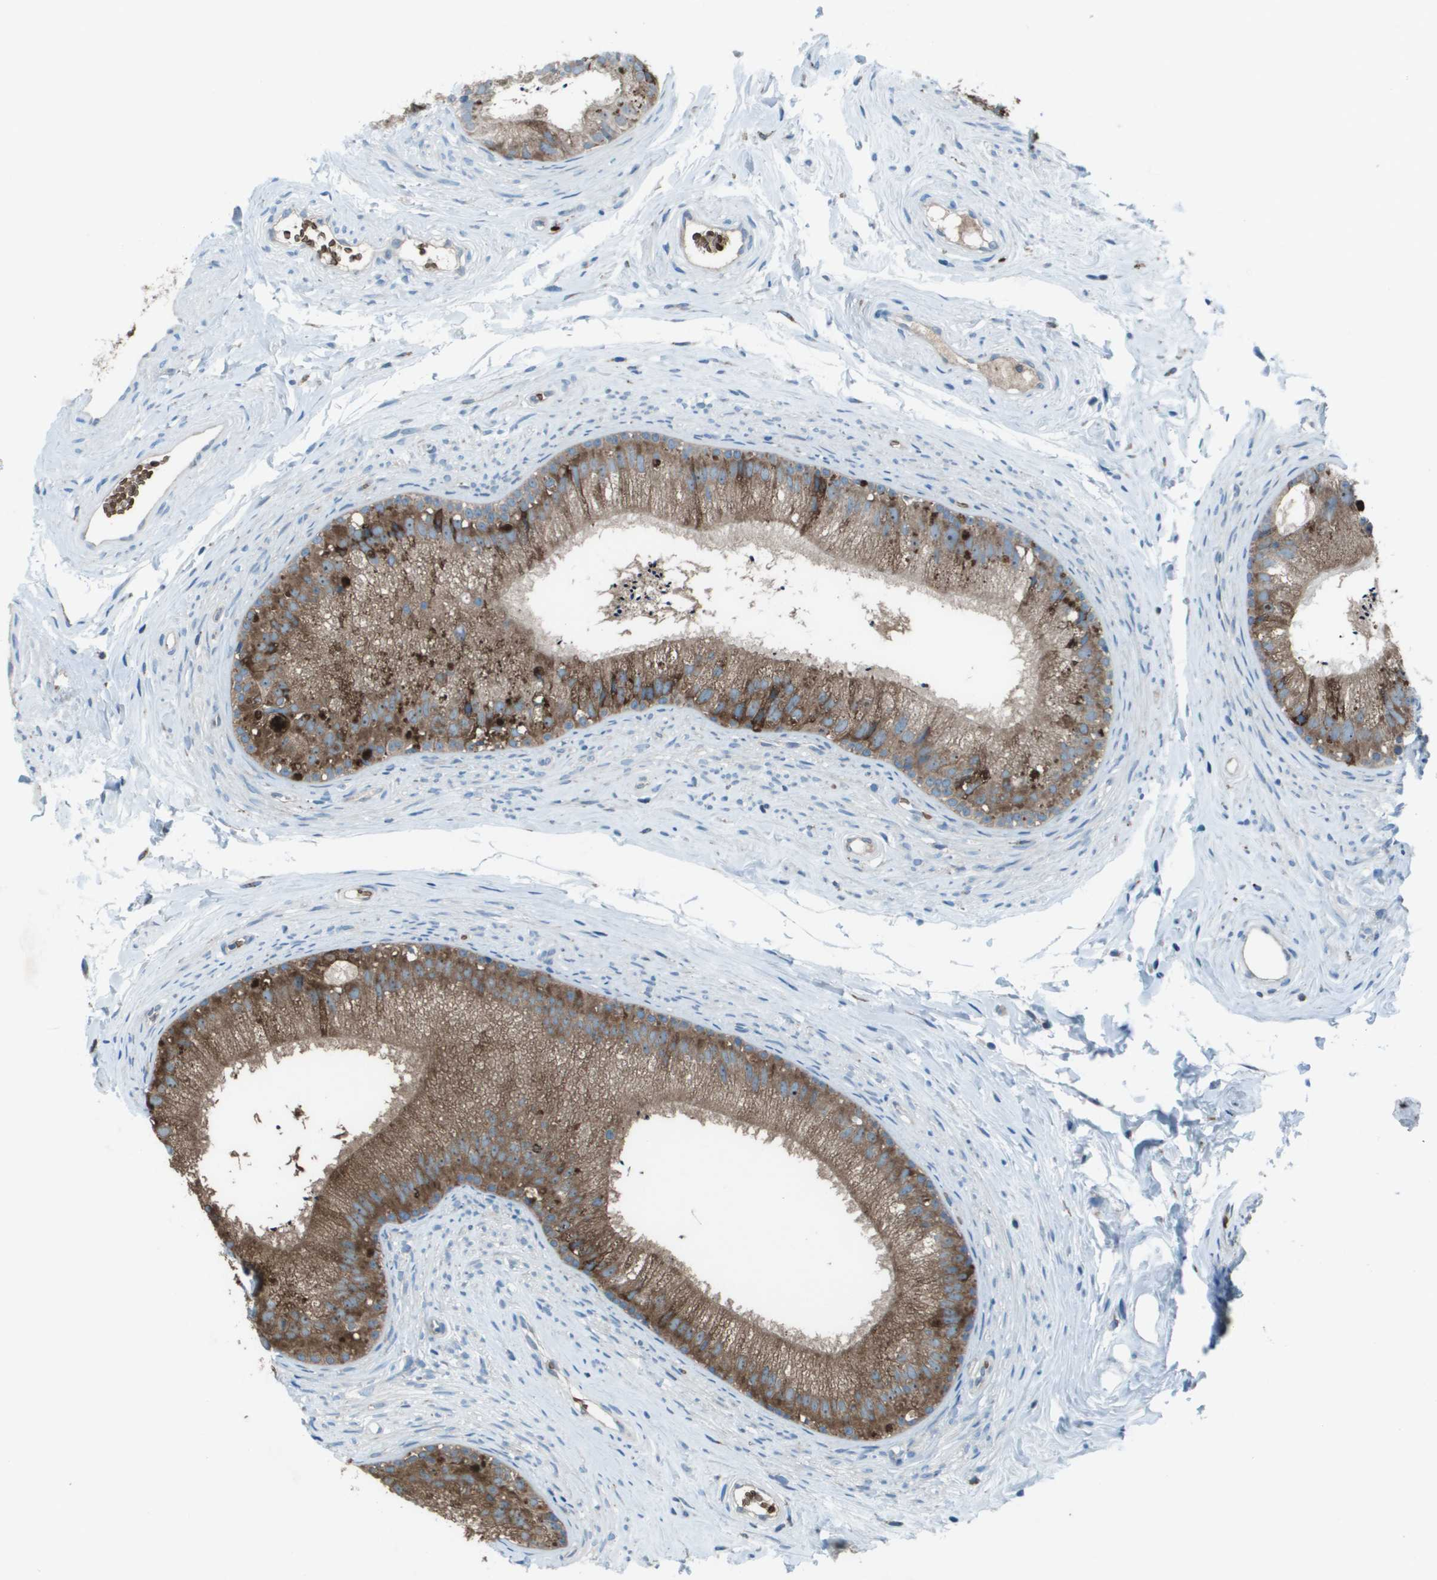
{"staining": {"intensity": "moderate", "quantity": ">75%", "location": "cytoplasmic/membranous"}, "tissue": "epididymis", "cell_type": "Glandular cells", "image_type": "normal", "snomed": [{"axis": "morphology", "description": "Normal tissue, NOS"}, {"axis": "topography", "description": "Epididymis"}], "caption": "An immunohistochemistry image of benign tissue is shown. Protein staining in brown highlights moderate cytoplasmic/membranous positivity in epididymis within glandular cells. (Stains: DAB in brown, nuclei in blue, Microscopy: brightfield microscopy at high magnification).", "gene": "UTS2", "patient": {"sex": "male", "age": 56}}